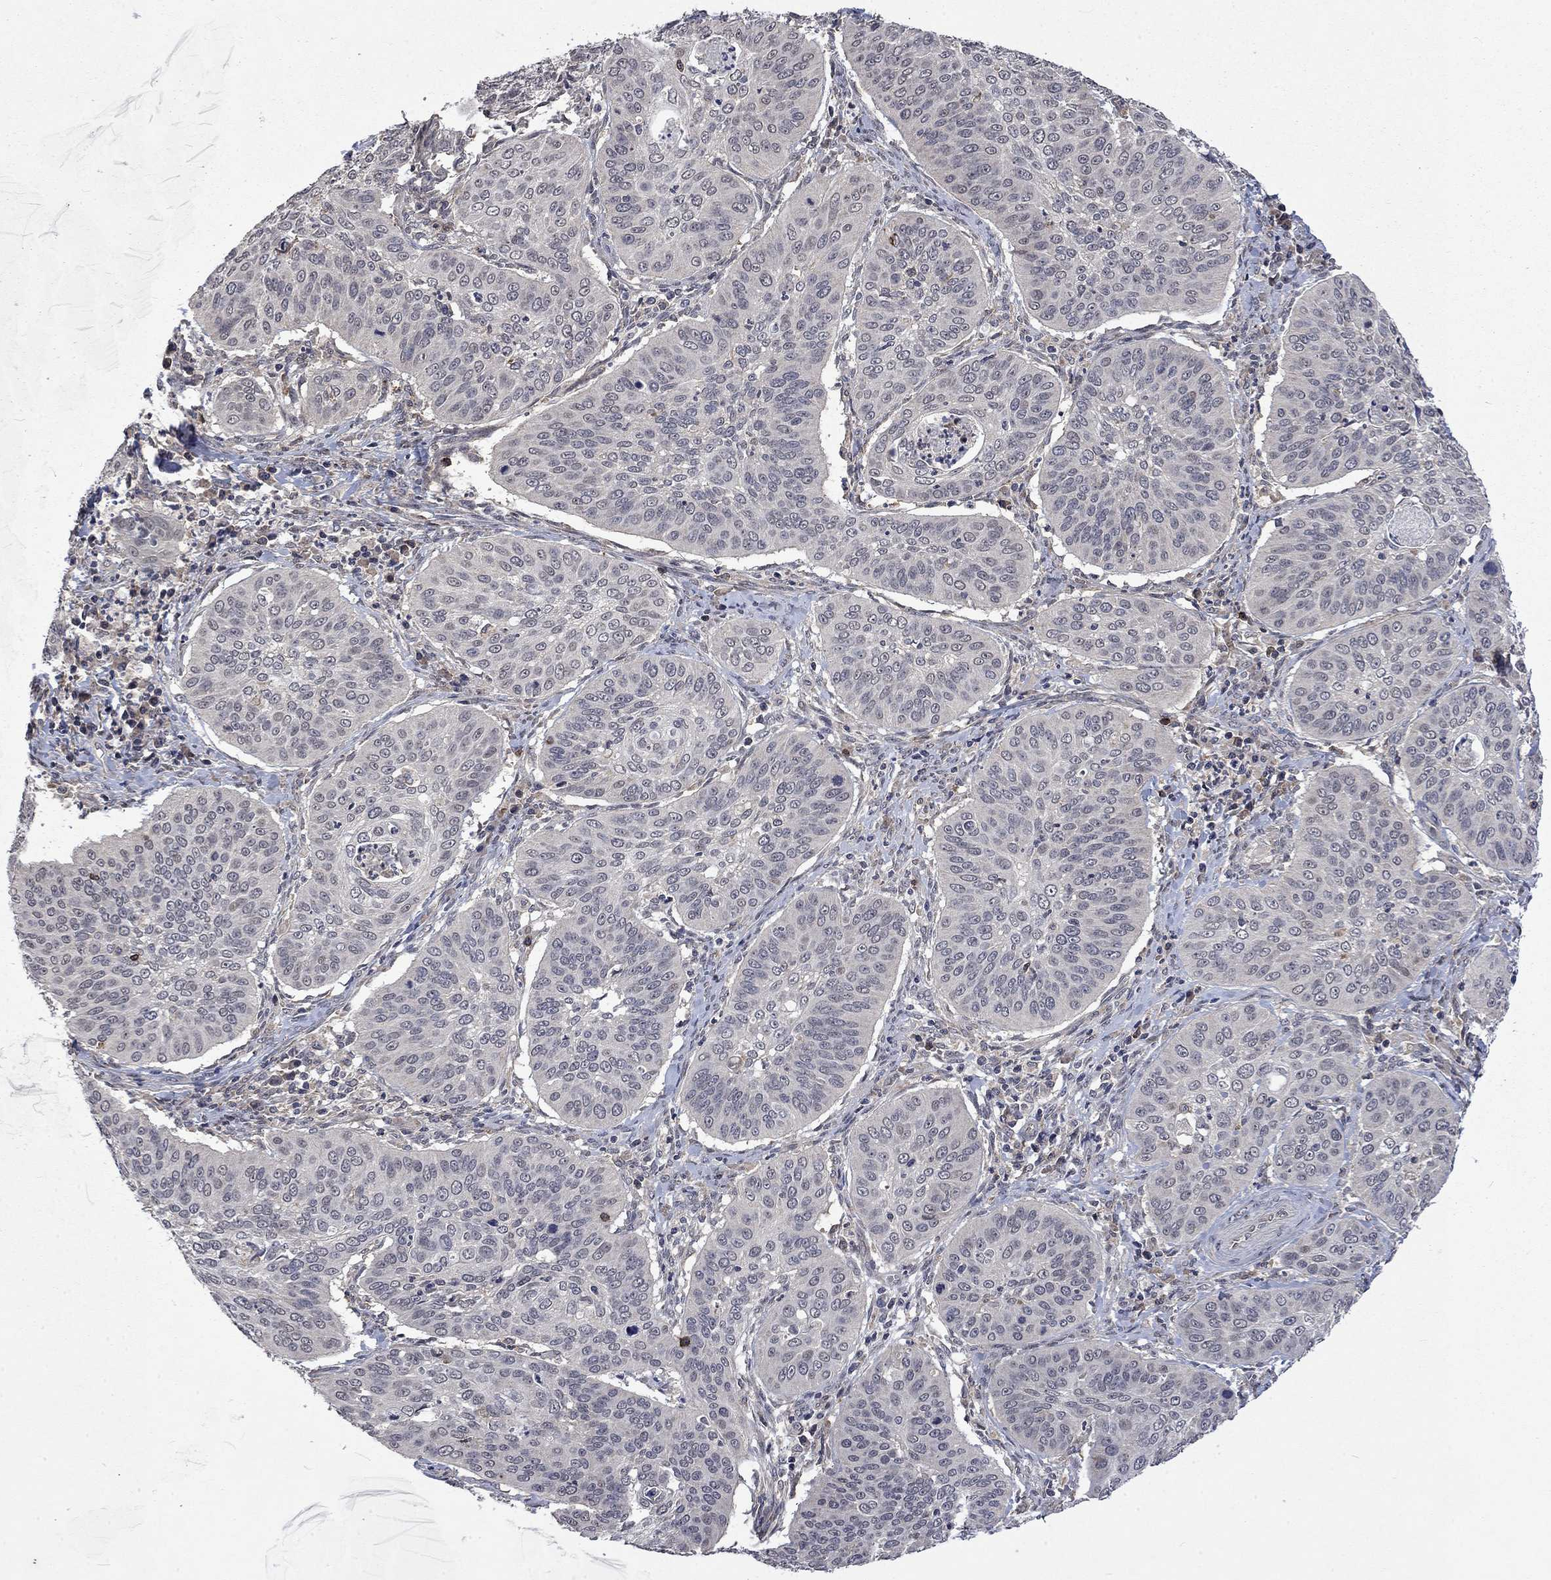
{"staining": {"intensity": "negative", "quantity": "none", "location": "none"}, "tissue": "cervical cancer", "cell_type": "Tumor cells", "image_type": "cancer", "snomed": [{"axis": "morphology", "description": "Normal tissue, NOS"}, {"axis": "morphology", "description": "Squamous cell carcinoma, NOS"}, {"axis": "topography", "description": "Cervix"}], "caption": "There is no significant positivity in tumor cells of cervical cancer.", "gene": "PPP1R9A", "patient": {"sex": "female", "age": 39}}